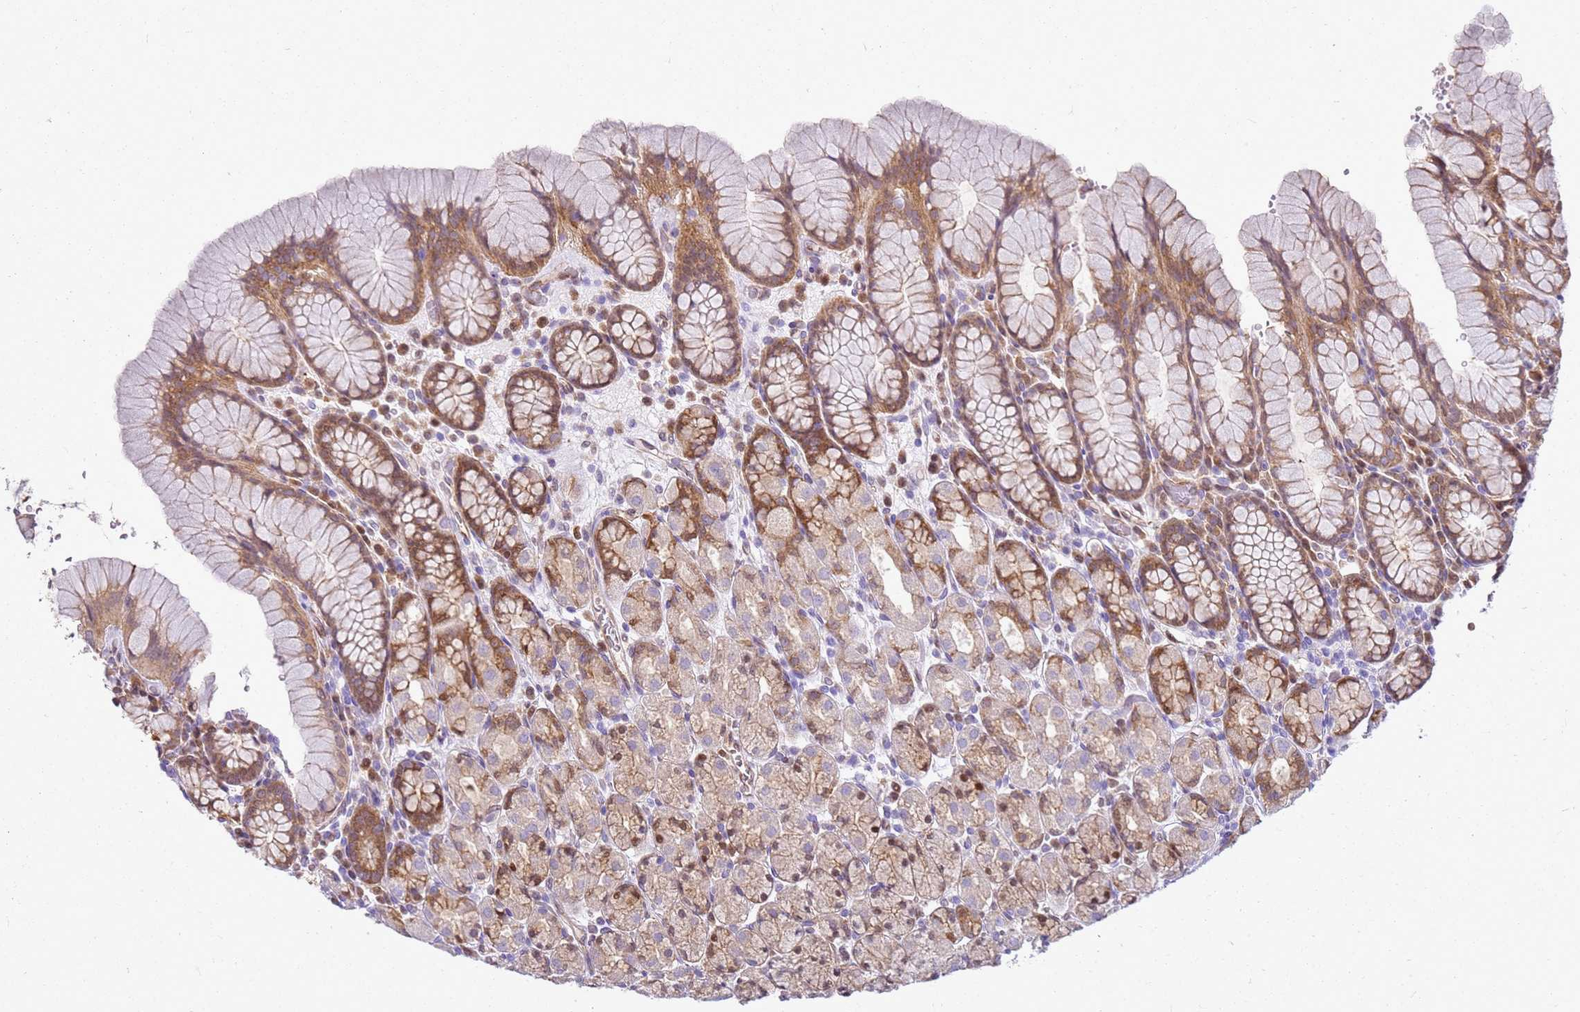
{"staining": {"intensity": "moderate", "quantity": "25%-75%", "location": "cytoplasmic/membranous"}, "tissue": "stomach", "cell_type": "Glandular cells", "image_type": "normal", "snomed": [{"axis": "morphology", "description": "Normal tissue, NOS"}, {"axis": "topography", "description": "Stomach, upper"}, {"axis": "topography", "description": "Stomach"}], "caption": "Immunohistochemical staining of normal stomach exhibits moderate cytoplasmic/membranous protein expression in about 25%-75% of glandular cells.", "gene": "YWHAE", "patient": {"sex": "male", "age": 62}}